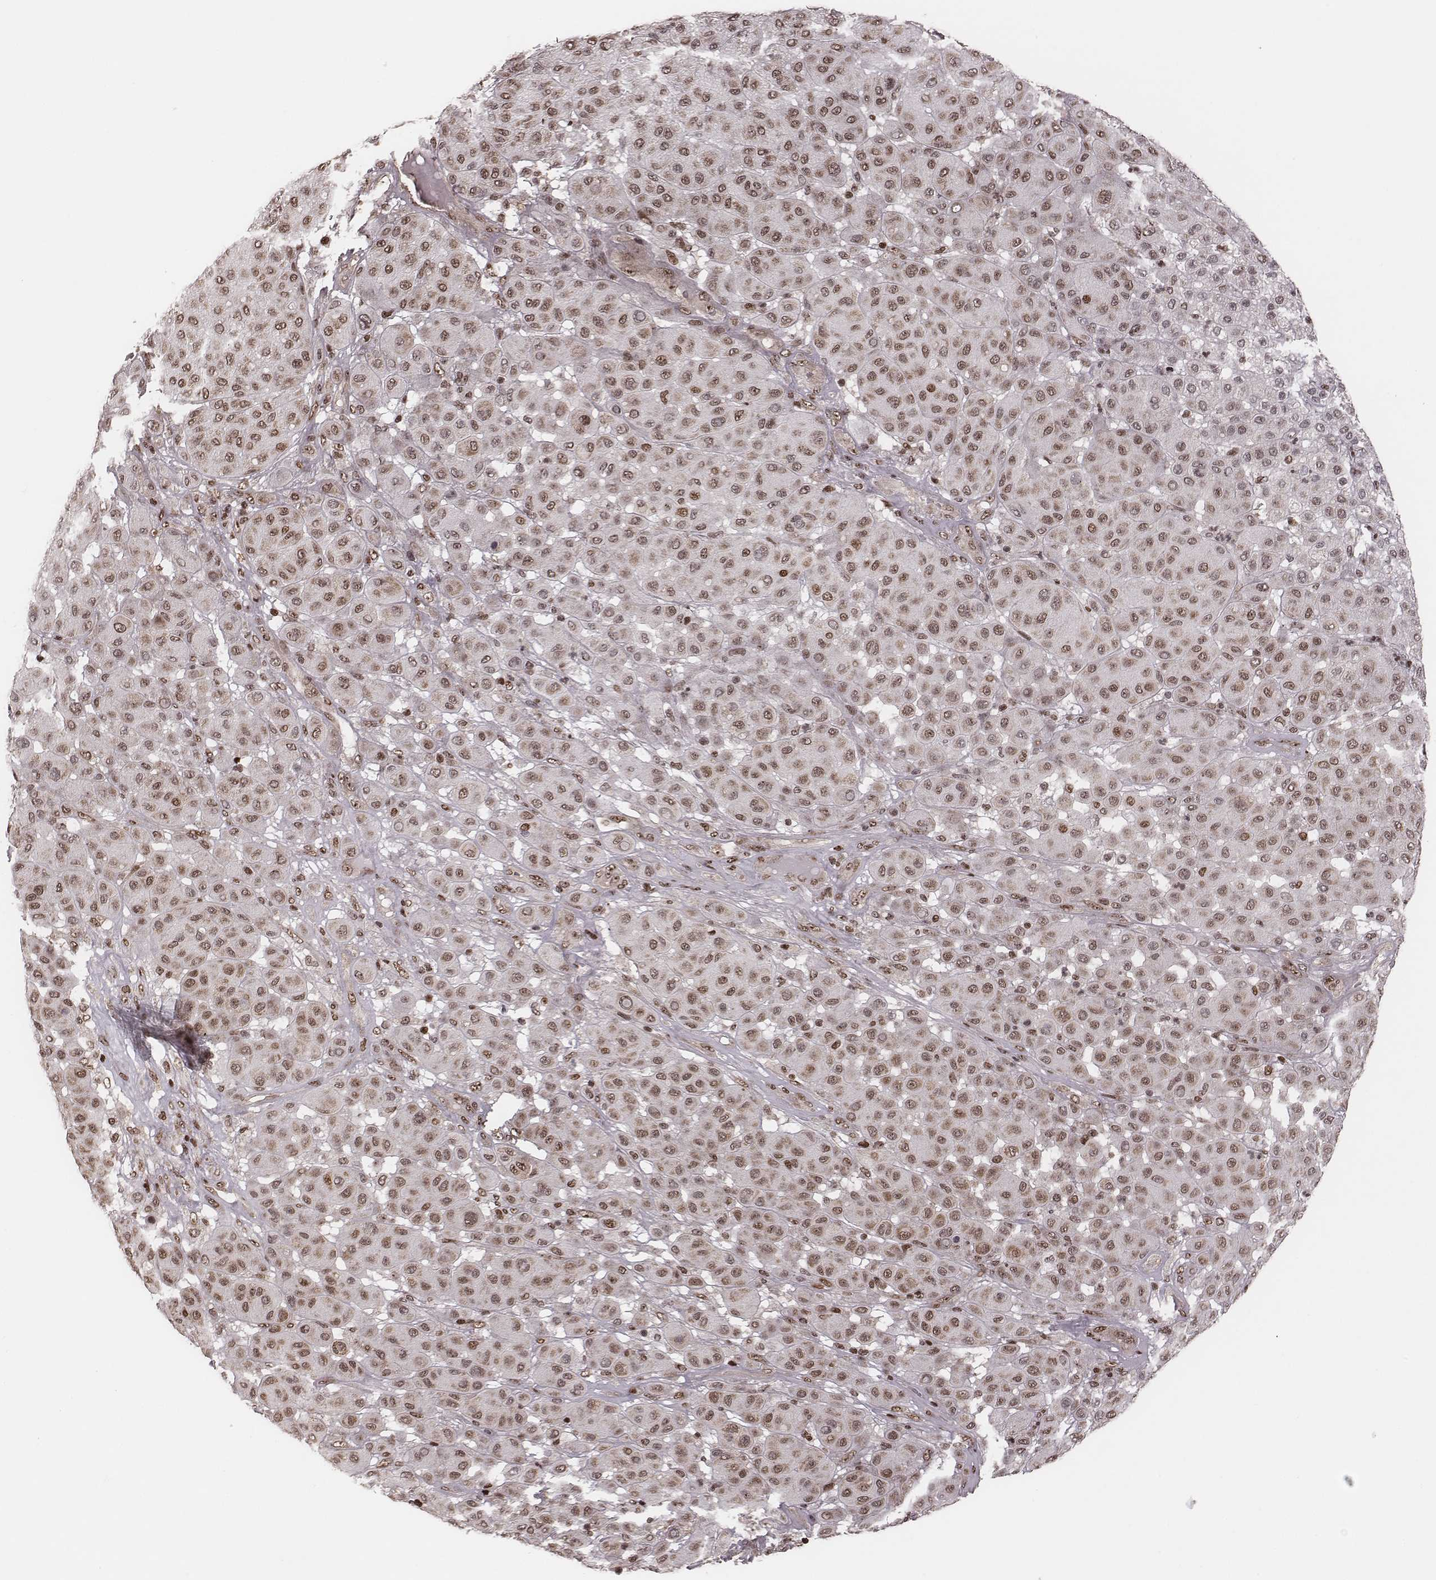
{"staining": {"intensity": "weak", "quantity": "25%-75%", "location": "nuclear"}, "tissue": "melanoma", "cell_type": "Tumor cells", "image_type": "cancer", "snomed": [{"axis": "morphology", "description": "Malignant melanoma, Metastatic site"}, {"axis": "topography", "description": "Smooth muscle"}], "caption": "Malignant melanoma (metastatic site) was stained to show a protein in brown. There is low levels of weak nuclear positivity in about 25%-75% of tumor cells. The protein of interest is shown in brown color, while the nuclei are stained blue.", "gene": "VRK3", "patient": {"sex": "male", "age": 41}}